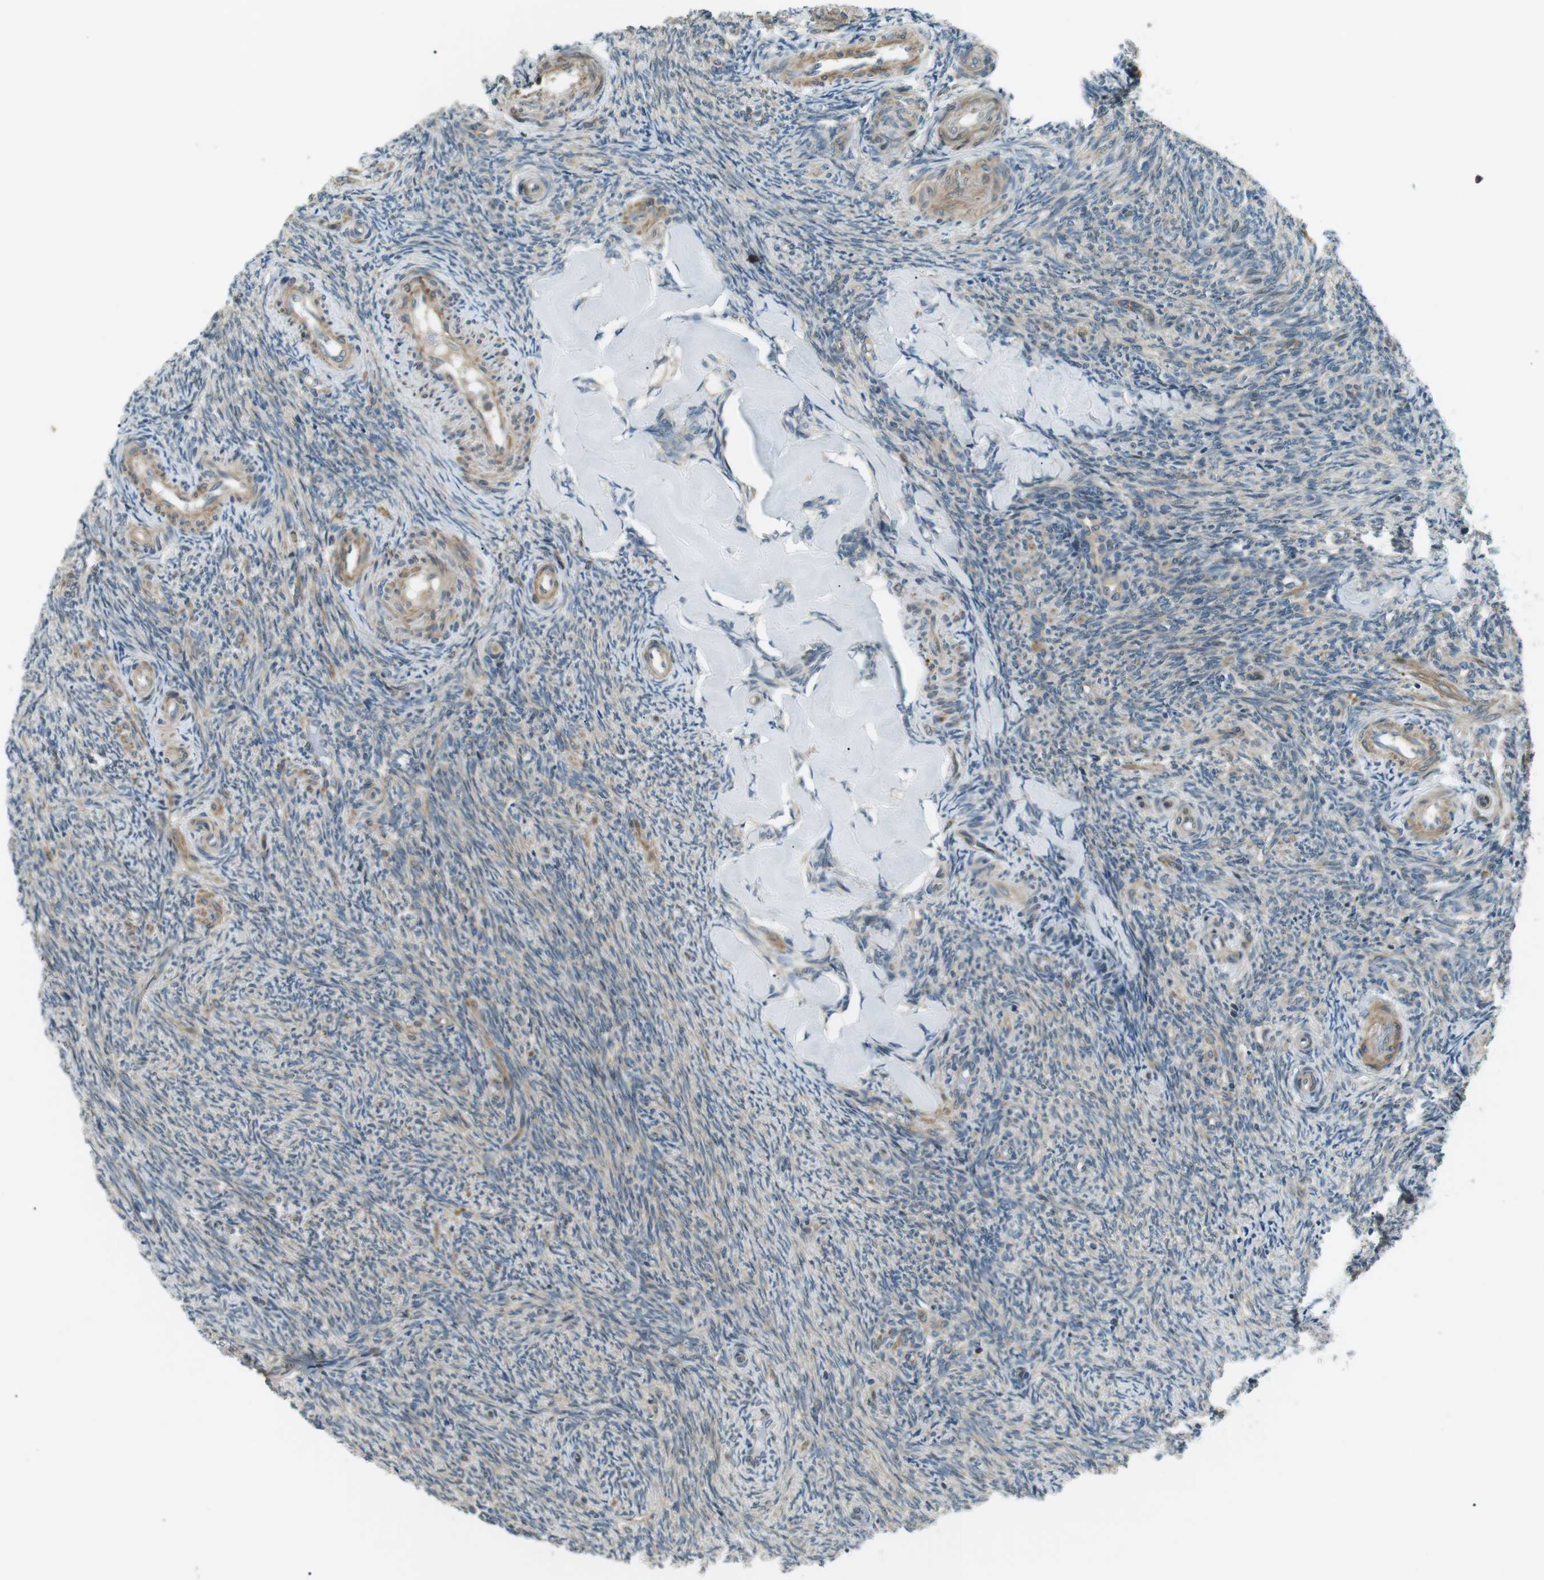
{"staining": {"intensity": "moderate", "quantity": ">75%", "location": "cytoplasmic/membranous"}, "tissue": "ovary", "cell_type": "Follicle cells", "image_type": "normal", "snomed": [{"axis": "morphology", "description": "Normal tissue, NOS"}, {"axis": "topography", "description": "Ovary"}], "caption": "IHC micrograph of benign human ovary stained for a protein (brown), which reveals medium levels of moderate cytoplasmic/membranous expression in approximately >75% of follicle cells.", "gene": "TMEM74", "patient": {"sex": "female", "age": 41}}